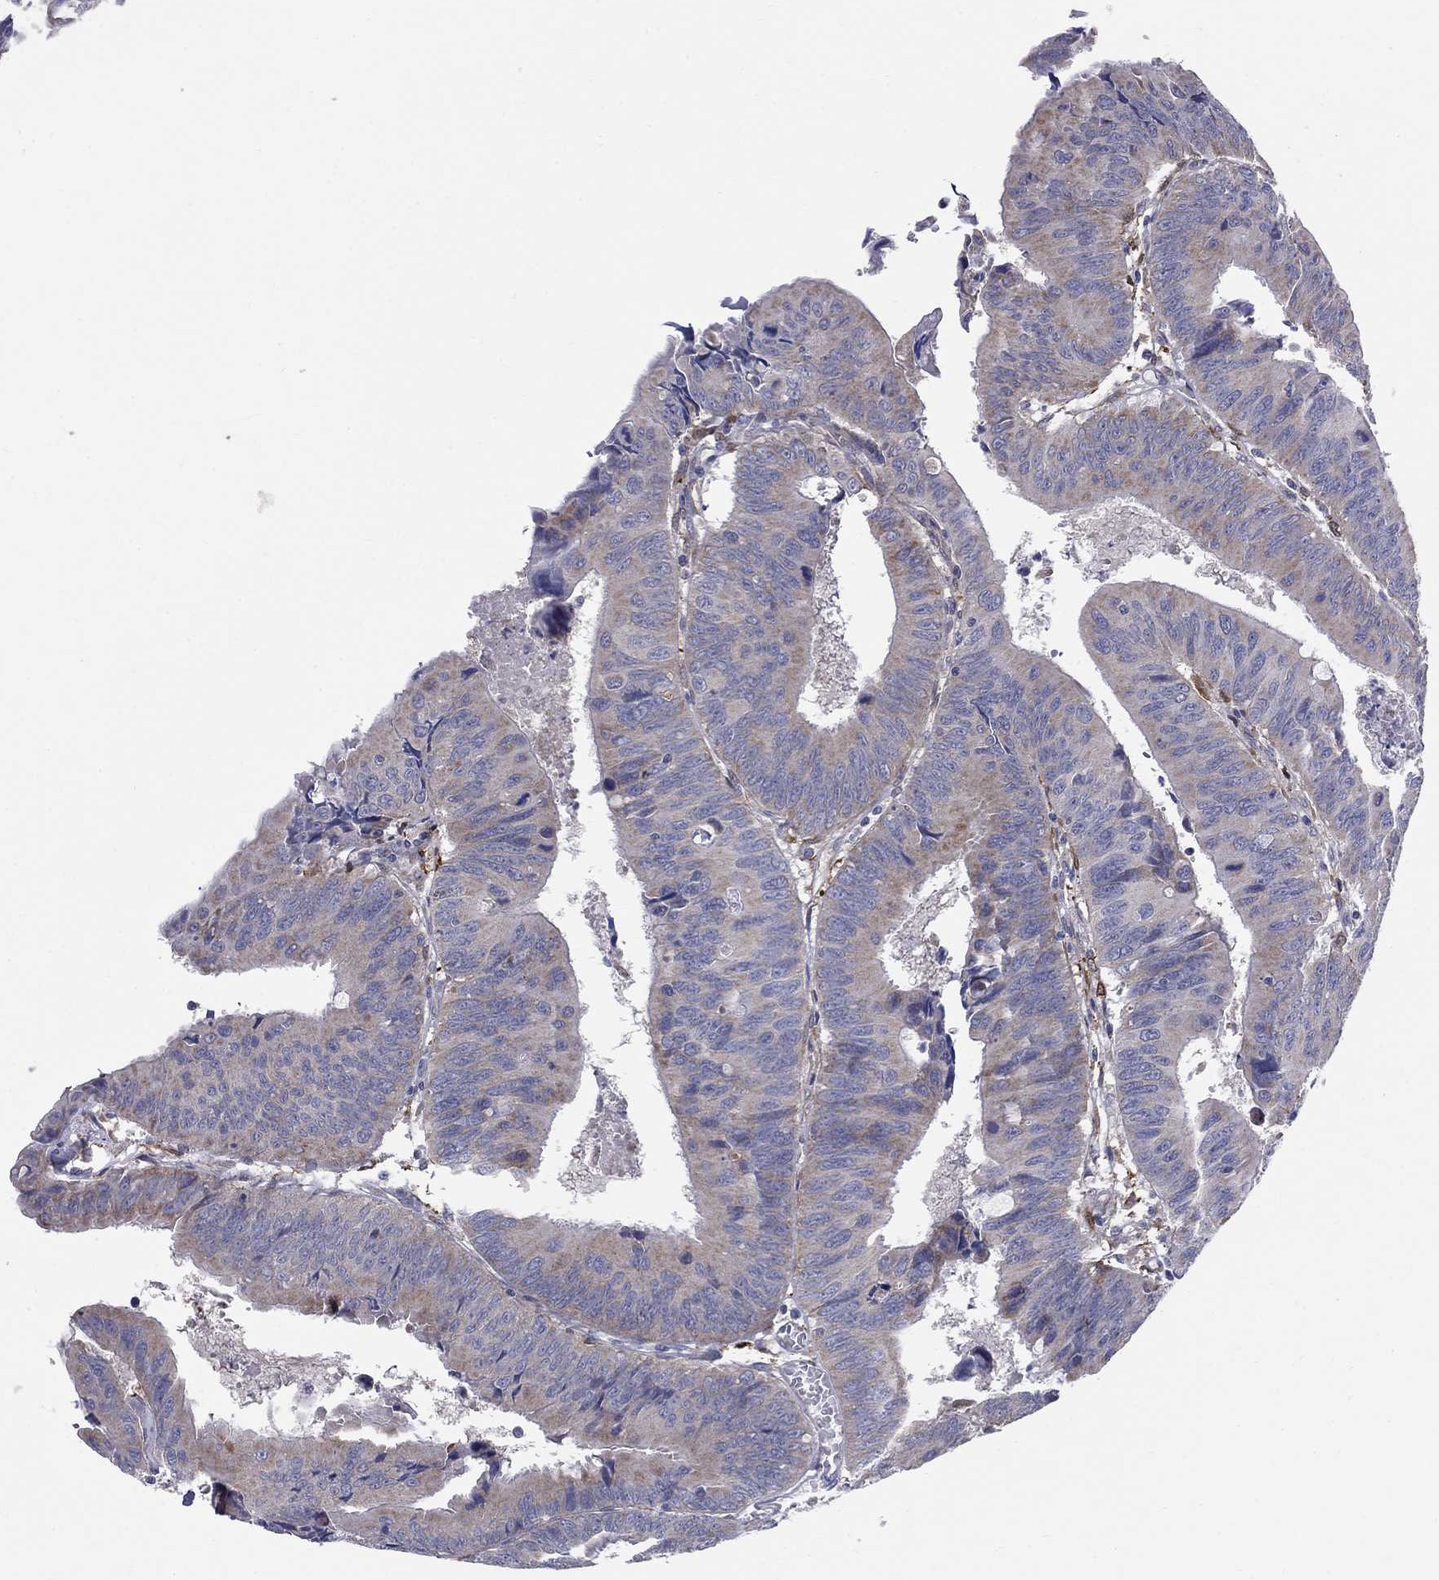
{"staining": {"intensity": "weak", "quantity": "<25%", "location": "cytoplasmic/membranous"}, "tissue": "colorectal cancer", "cell_type": "Tumor cells", "image_type": "cancer", "snomed": [{"axis": "morphology", "description": "Adenocarcinoma, NOS"}, {"axis": "topography", "description": "Rectum"}], "caption": "Tumor cells show no significant expression in colorectal cancer.", "gene": "EMP2", "patient": {"sex": "male", "age": 67}}